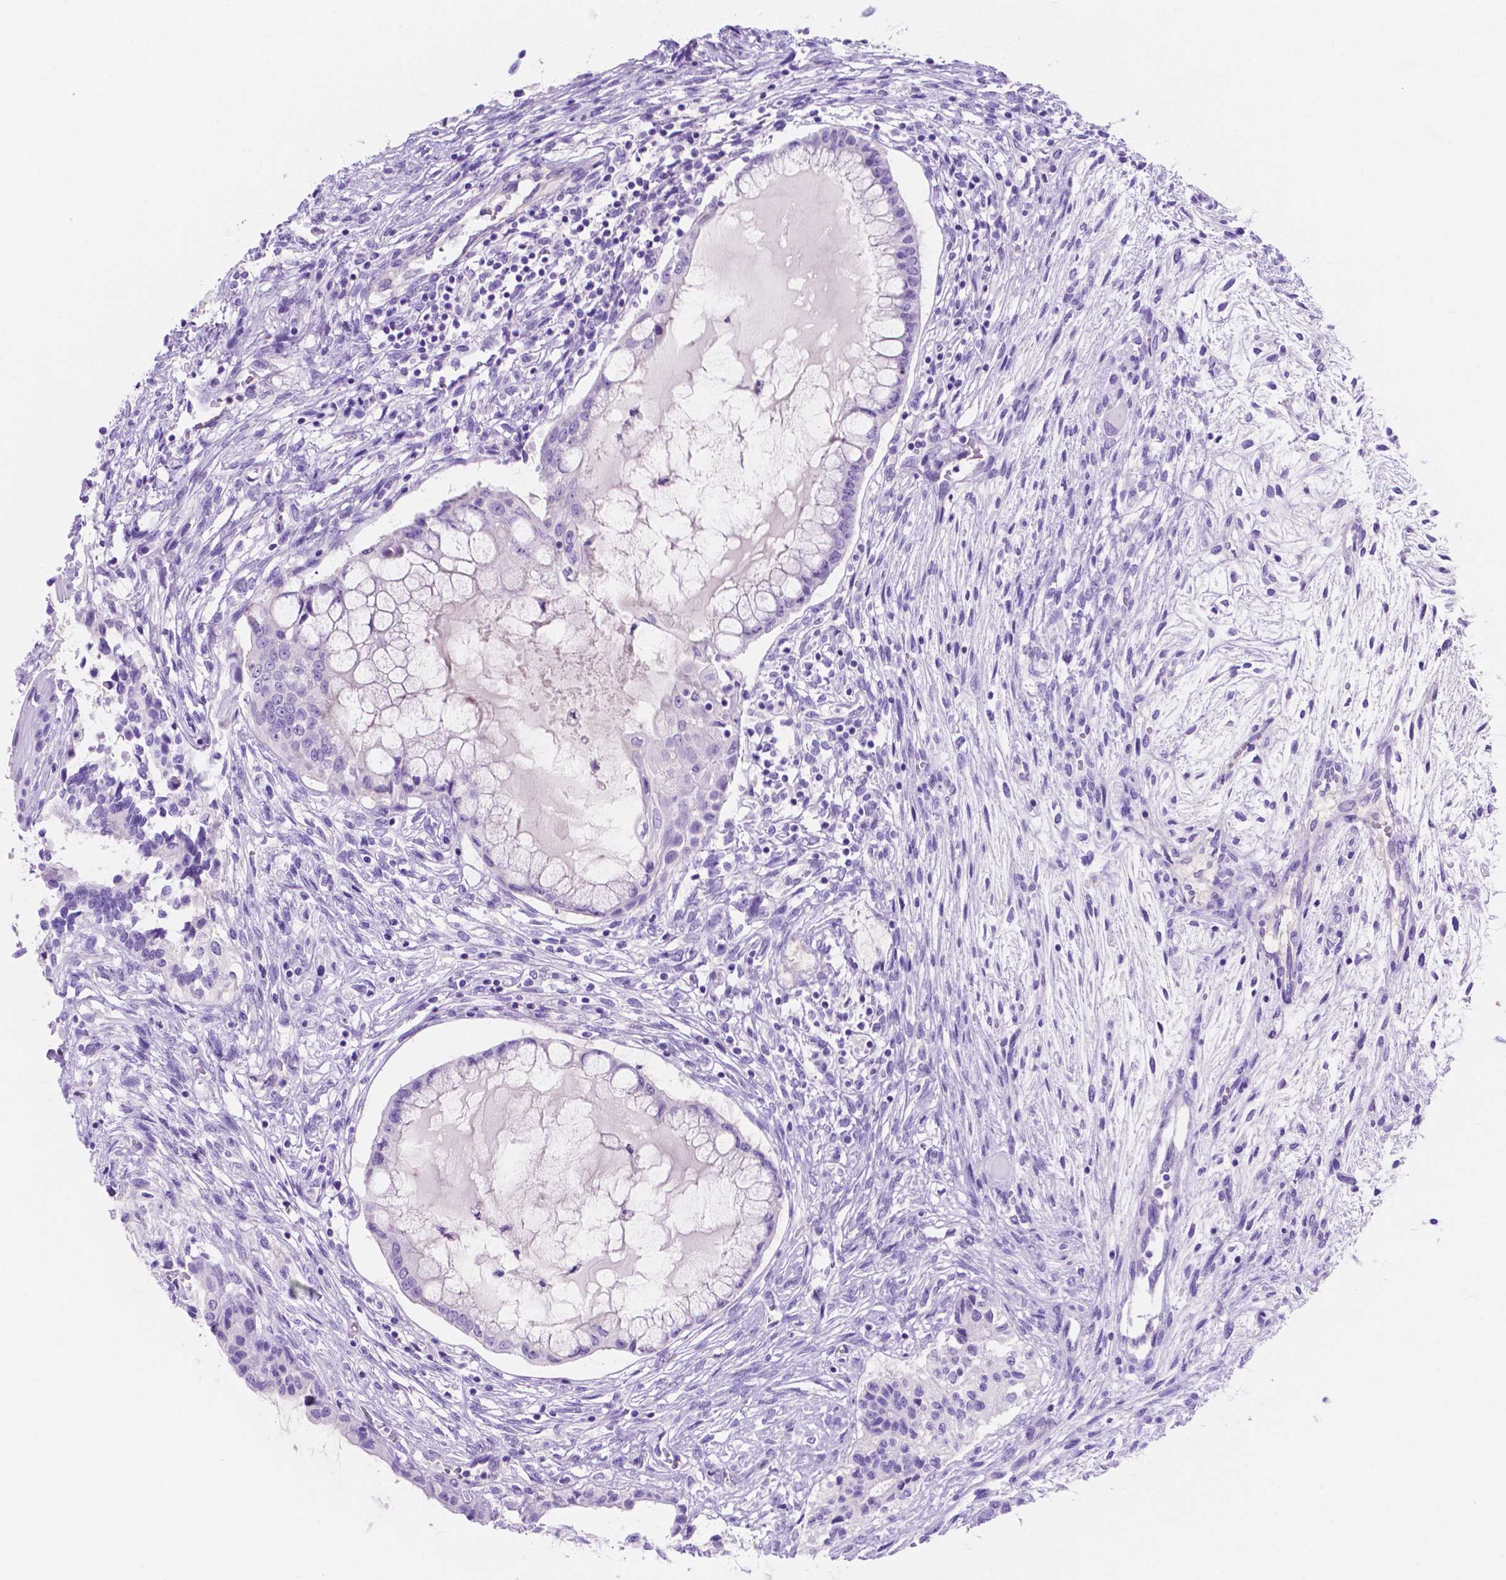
{"staining": {"intensity": "negative", "quantity": "none", "location": "none"}, "tissue": "testis cancer", "cell_type": "Tumor cells", "image_type": "cancer", "snomed": [{"axis": "morphology", "description": "Carcinoma, Embryonal, NOS"}, {"axis": "topography", "description": "Testis"}], "caption": "Immunohistochemistry (IHC) histopathology image of testis cancer (embryonal carcinoma) stained for a protein (brown), which demonstrates no positivity in tumor cells.", "gene": "FOXB2", "patient": {"sex": "male", "age": 37}}